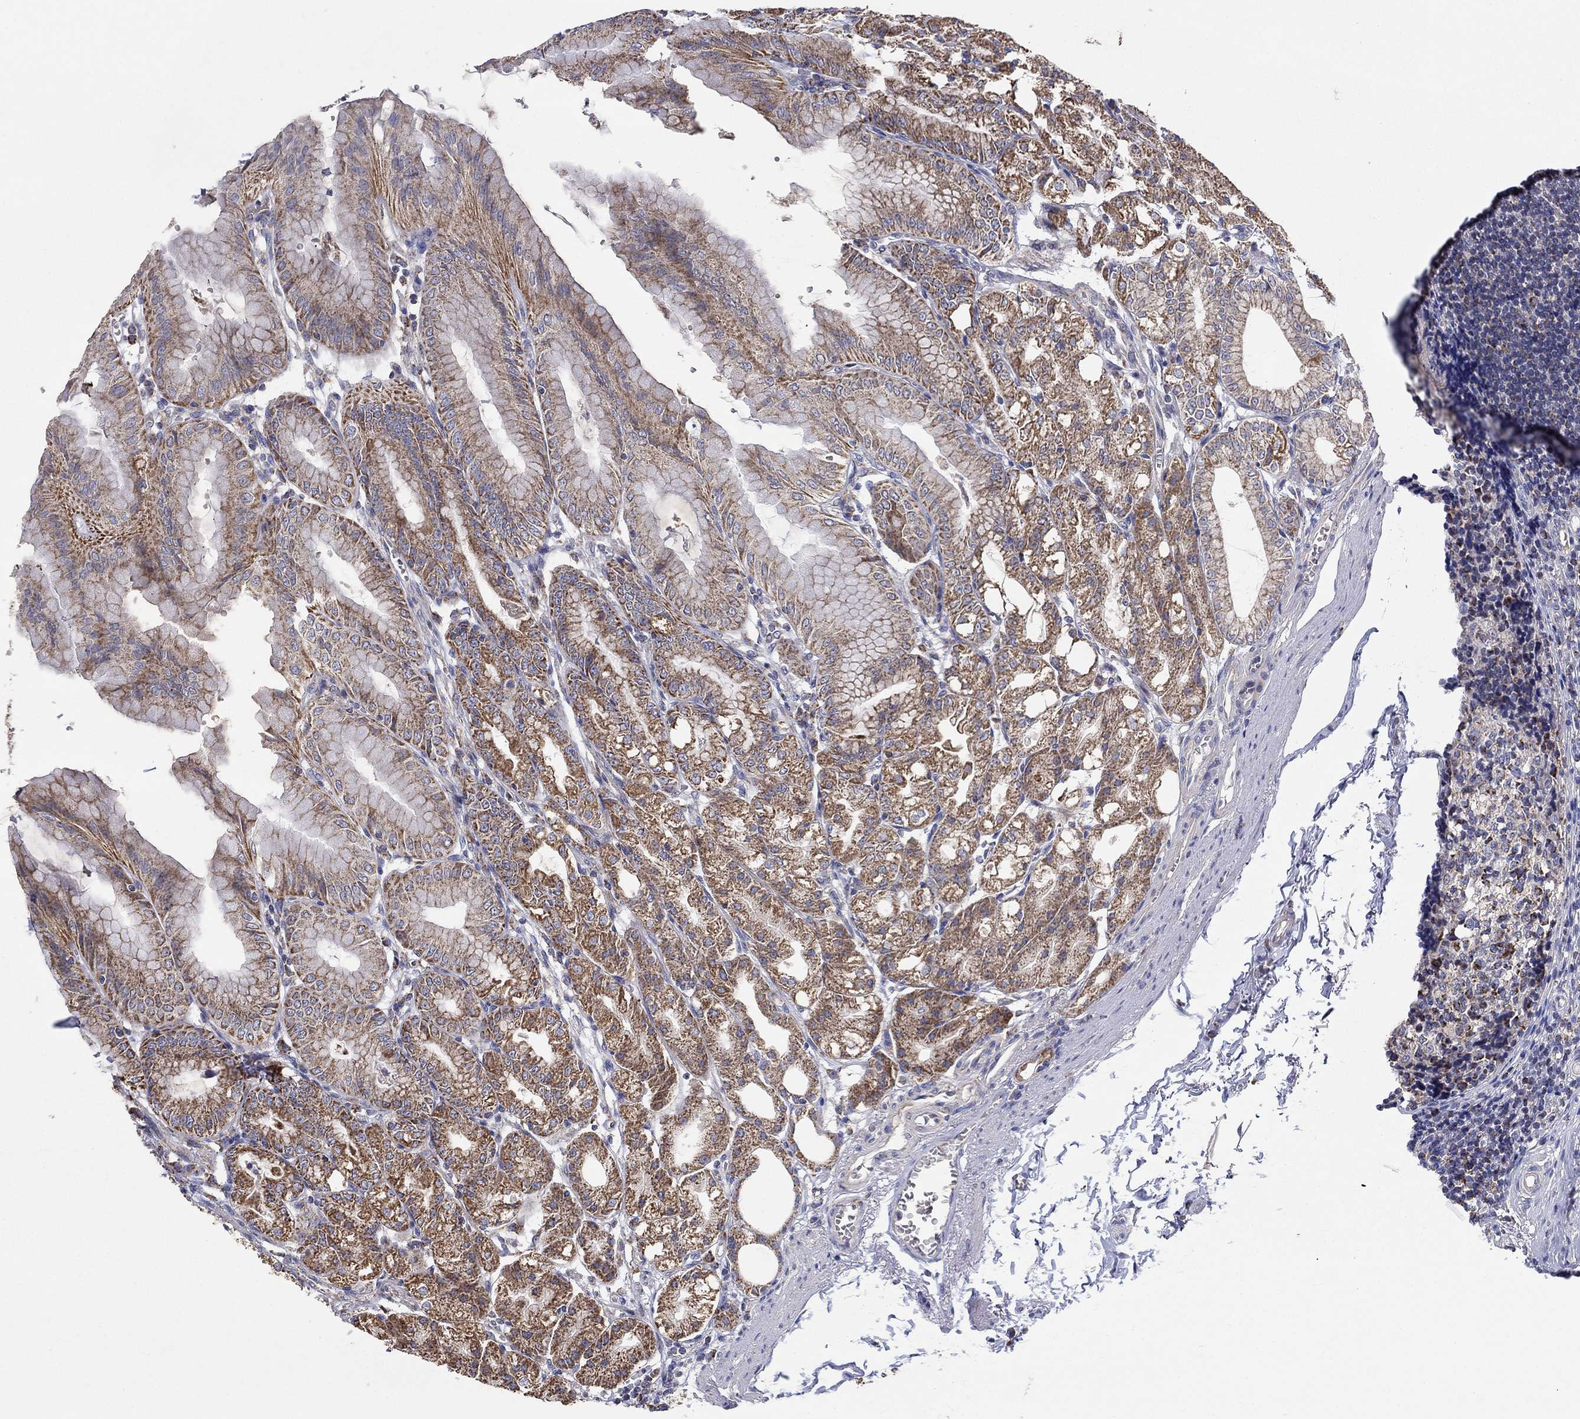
{"staining": {"intensity": "moderate", "quantity": ">75%", "location": "cytoplasmic/membranous"}, "tissue": "stomach", "cell_type": "Glandular cells", "image_type": "normal", "snomed": [{"axis": "morphology", "description": "Normal tissue, NOS"}, {"axis": "topography", "description": "Stomach"}], "caption": "Moderate cytoplasmic/membranous expression is present in about >75% of glandular cells in benign stomach.", "gene": "HPS5", "patient": {"sex": "male", "age": 71}}